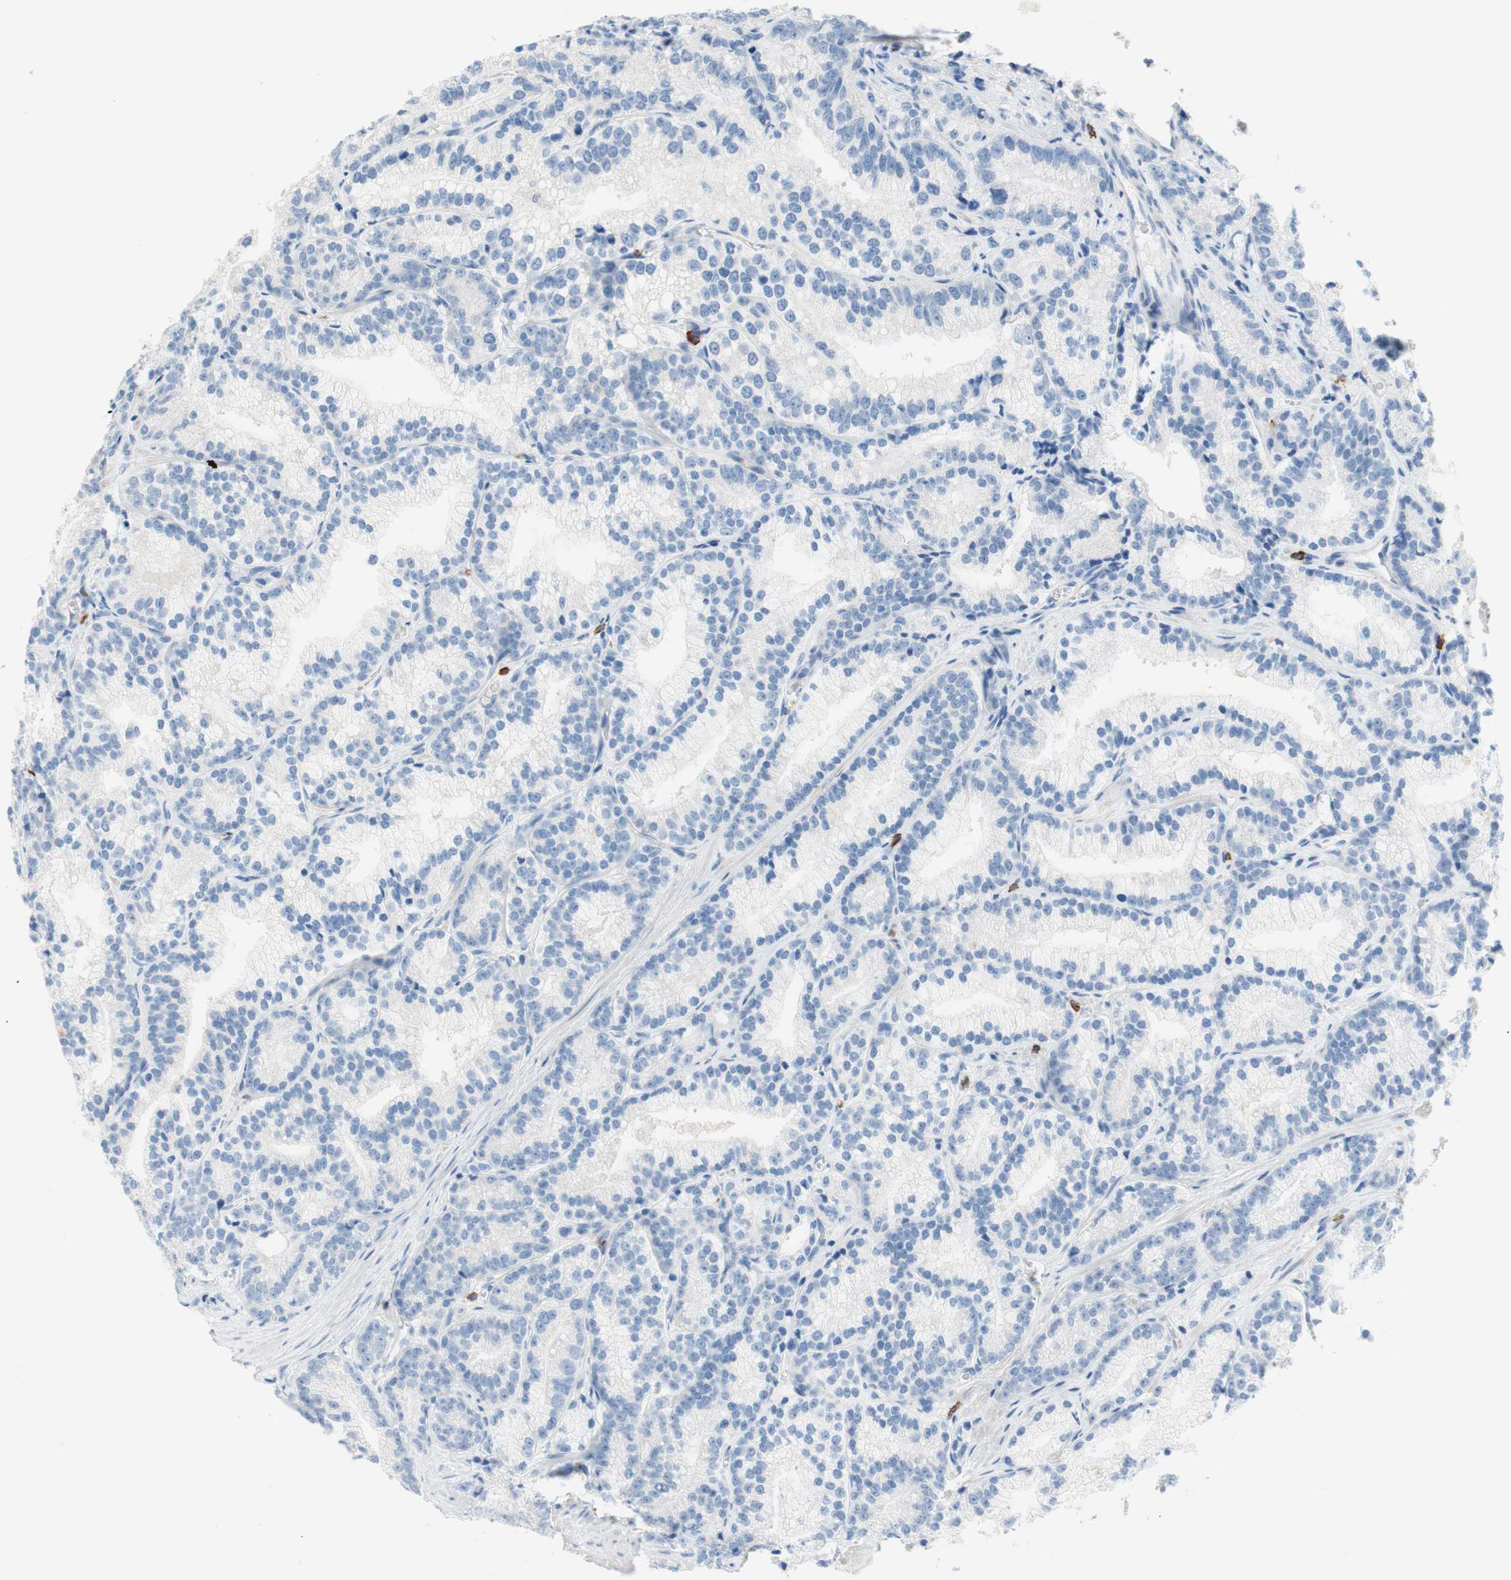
{"staining": {"intensity": "negative", "quantity": "none", "location": "none"}, "tissue": "prostate cancer", "cell_type": "Tumor cells", "image_type": "cancer", "snomed": [{"axis": "morphology", "description": "Adenocarcinoma, Low grade"}, {"axis": "topography", "description": "Prostate"}], "caption": "A micrograph of human prostate cancer is negative for staining in tumor cells.", "gene": "CEACAM1", "patient": {"sex": "male", "age": 89}}